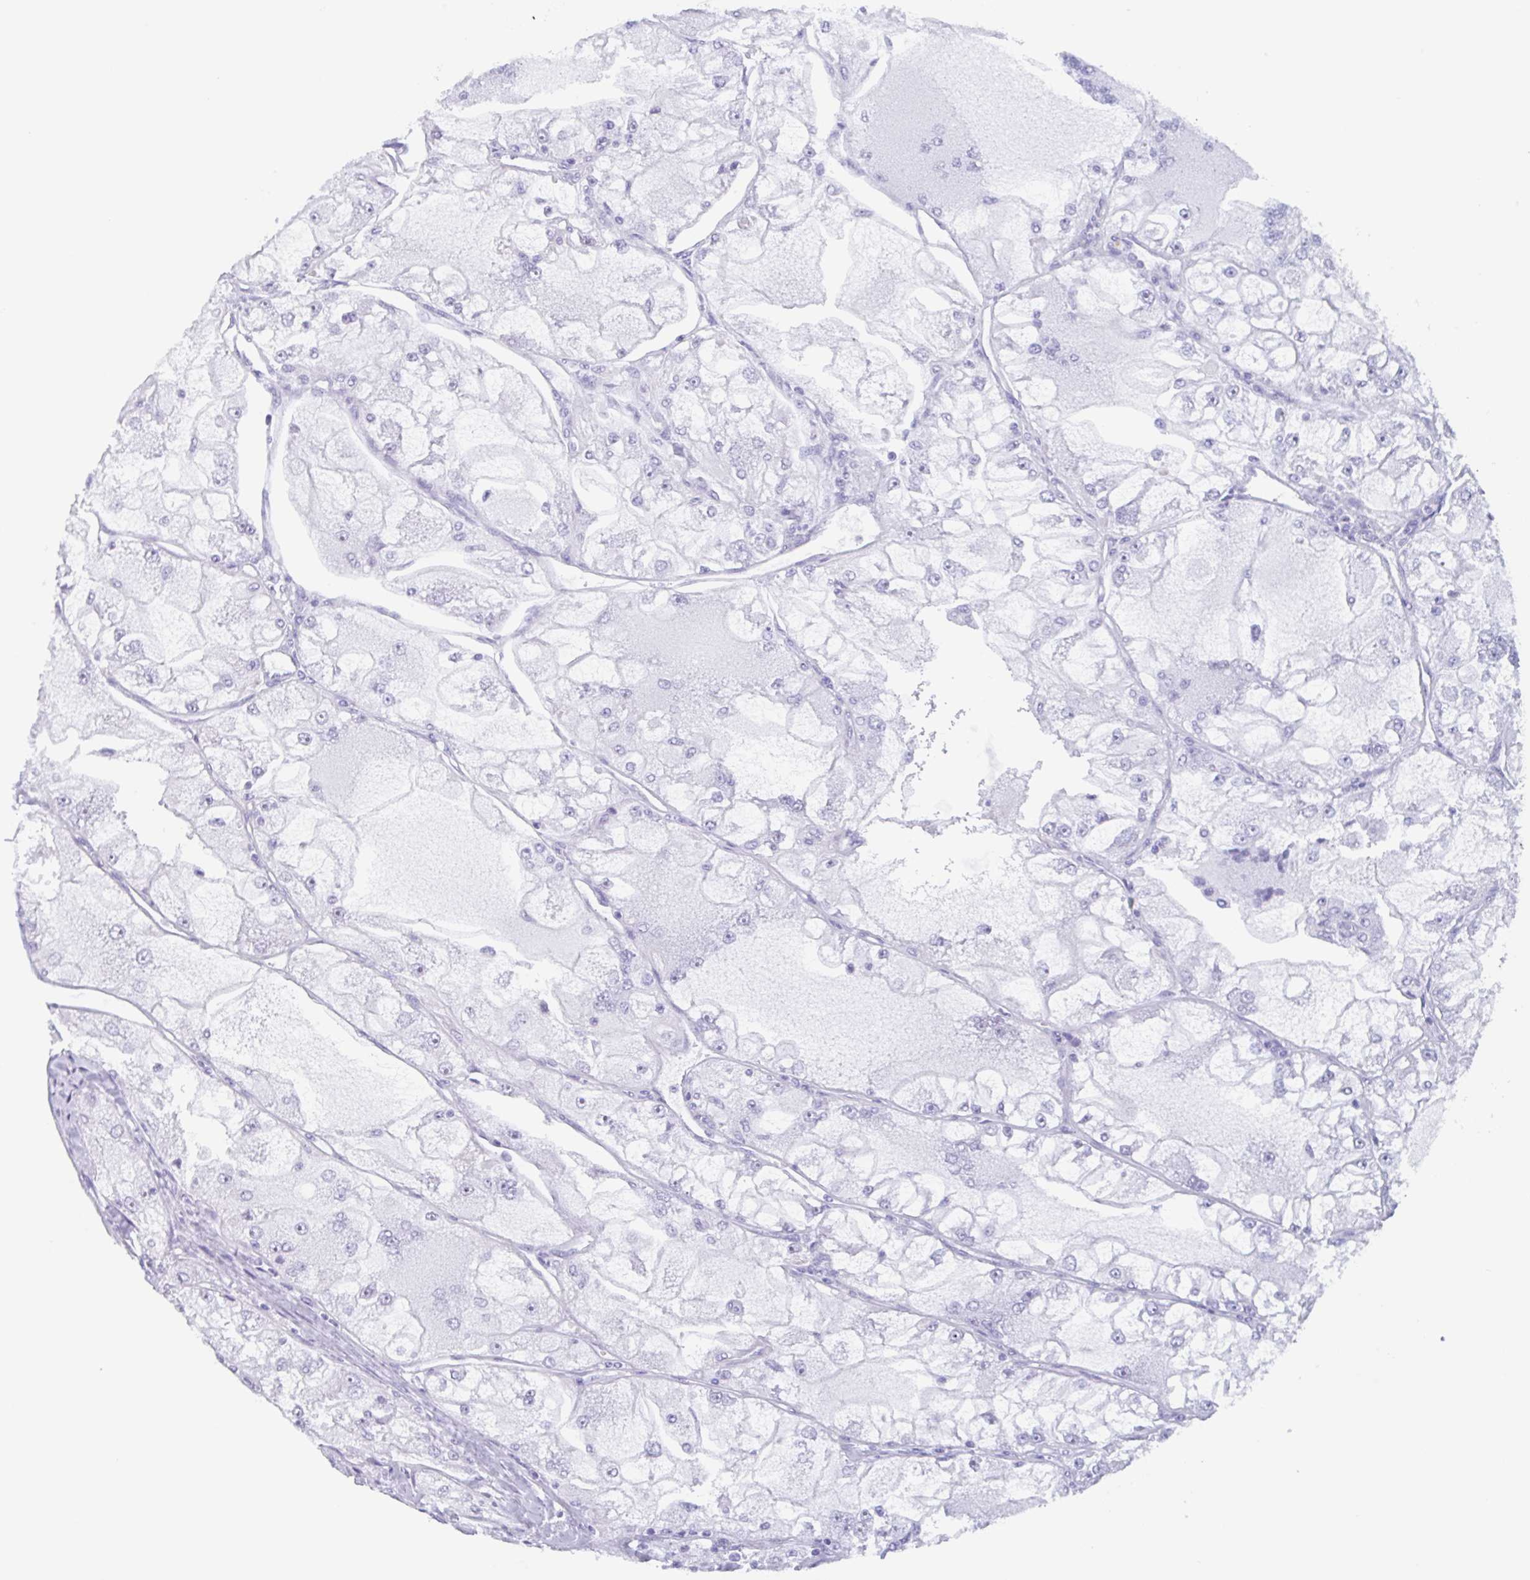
{"staining": {"intensity": "negative", "quantity": "none", "location": "none"}, "tissue": "renal cancer", "cell_type": "Tumor cells", "image_type": "cancer", "snomed": [{"axis": "morphology", "description": "Adenocarcinoma, NOS"}, {"axis": "topography", "description": "Kidney"}], "caption": "A histopathology image of human renal cancer (adenocarcinoma) is negative for staining in tumor cells.", "gene": "LENG9", "patient": {"sex": "female", "age": 72}}